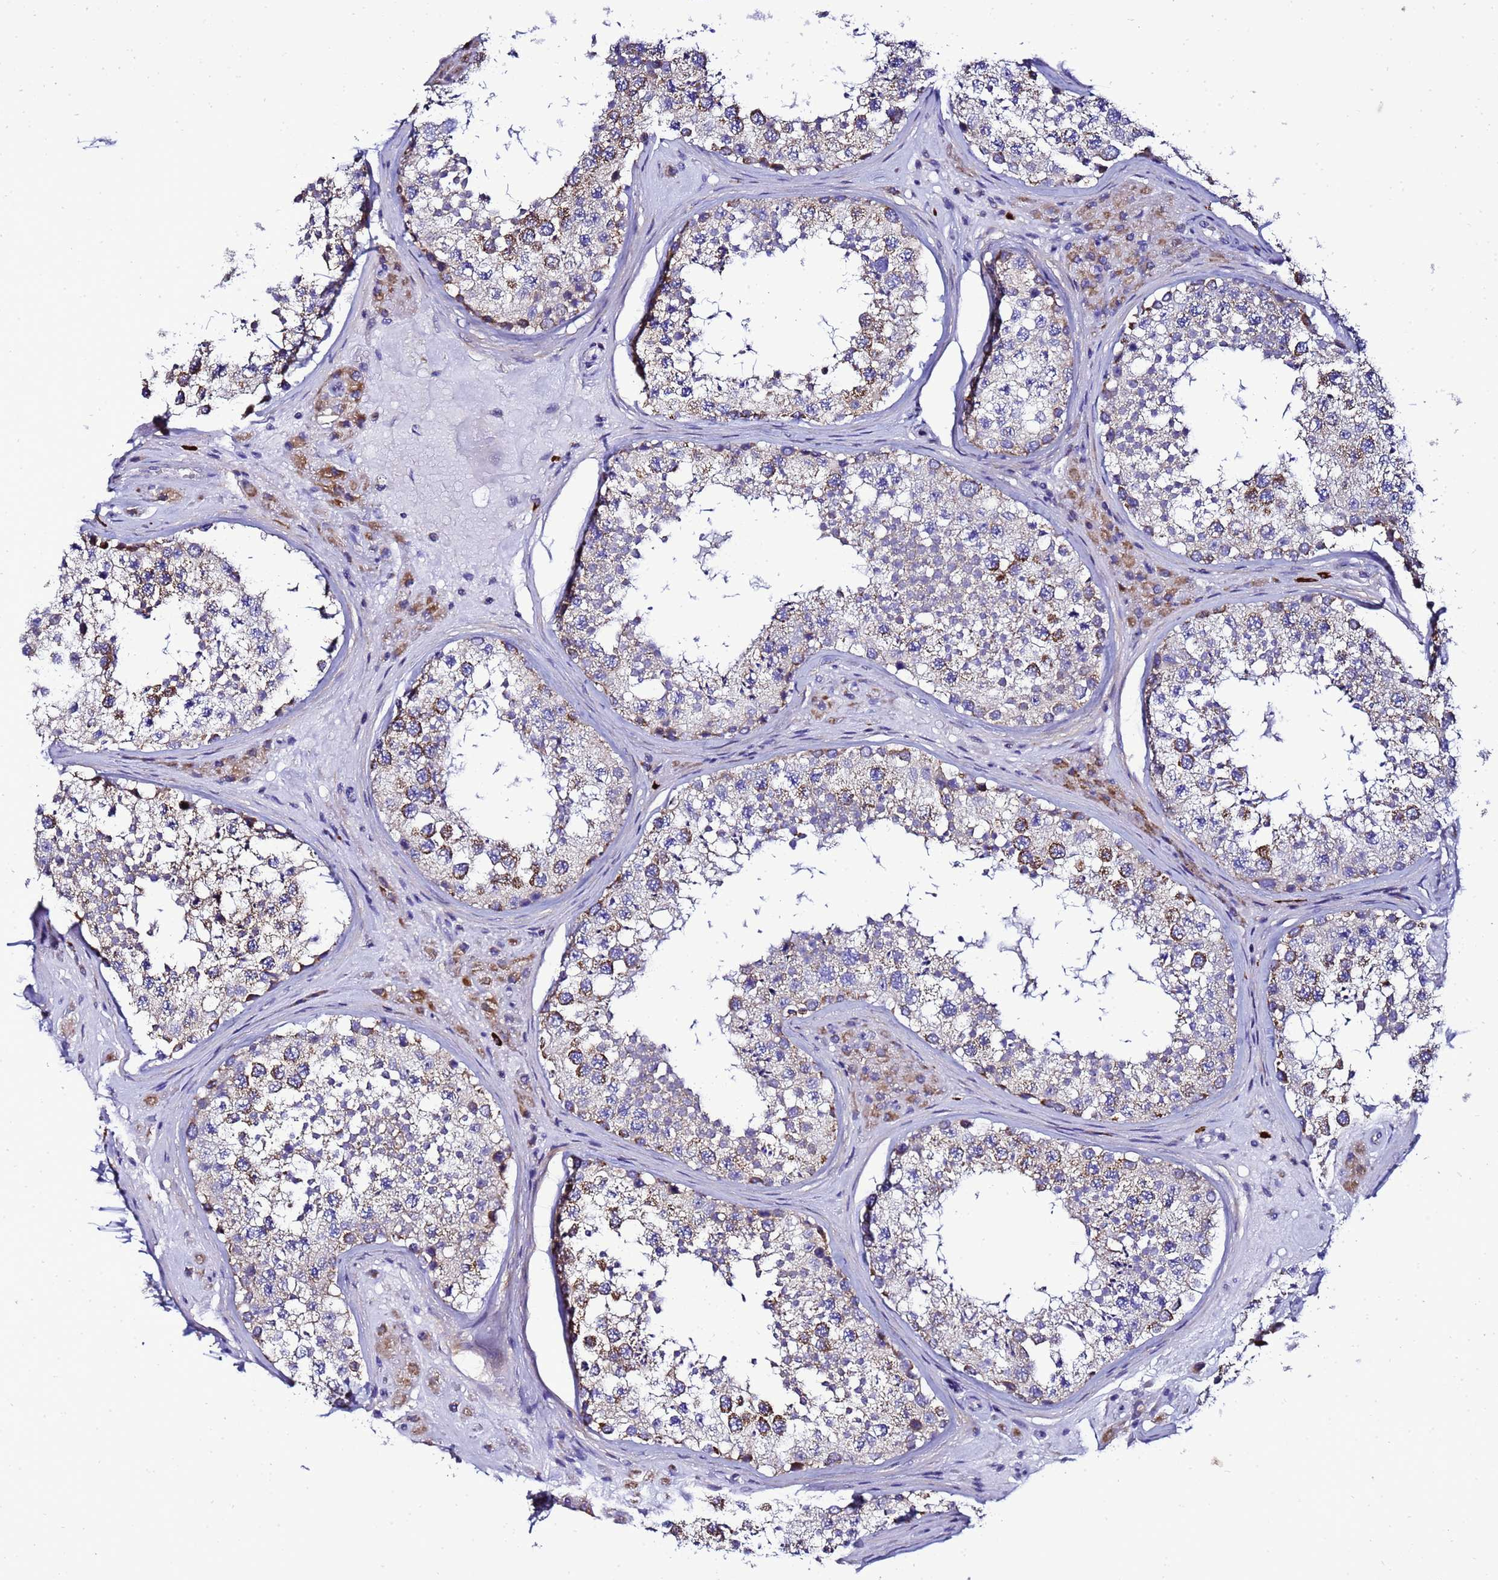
{"staining": {"intensity": "strong", "quantity": "<25%", "location": "cytoplasmic/membranous"}, "tissue": "testis", "cell_type": "Cells in seminiferous ducts", "image_type": "normal", "snomed": [{"axis": "morphology", "description": "Normal tissue, NOS"}, {"axis": "topography", "description": "Testis"}], "caption": "Strong cytoplasmic/membranous protein staining is present in about <25% of cells in seminiferous ducts in testis. (brown staining indicates protein expression, while blue staining denotes nuclei).", "gene": "HIGD2A", "patient": {"sex": "male", "age": 46}}